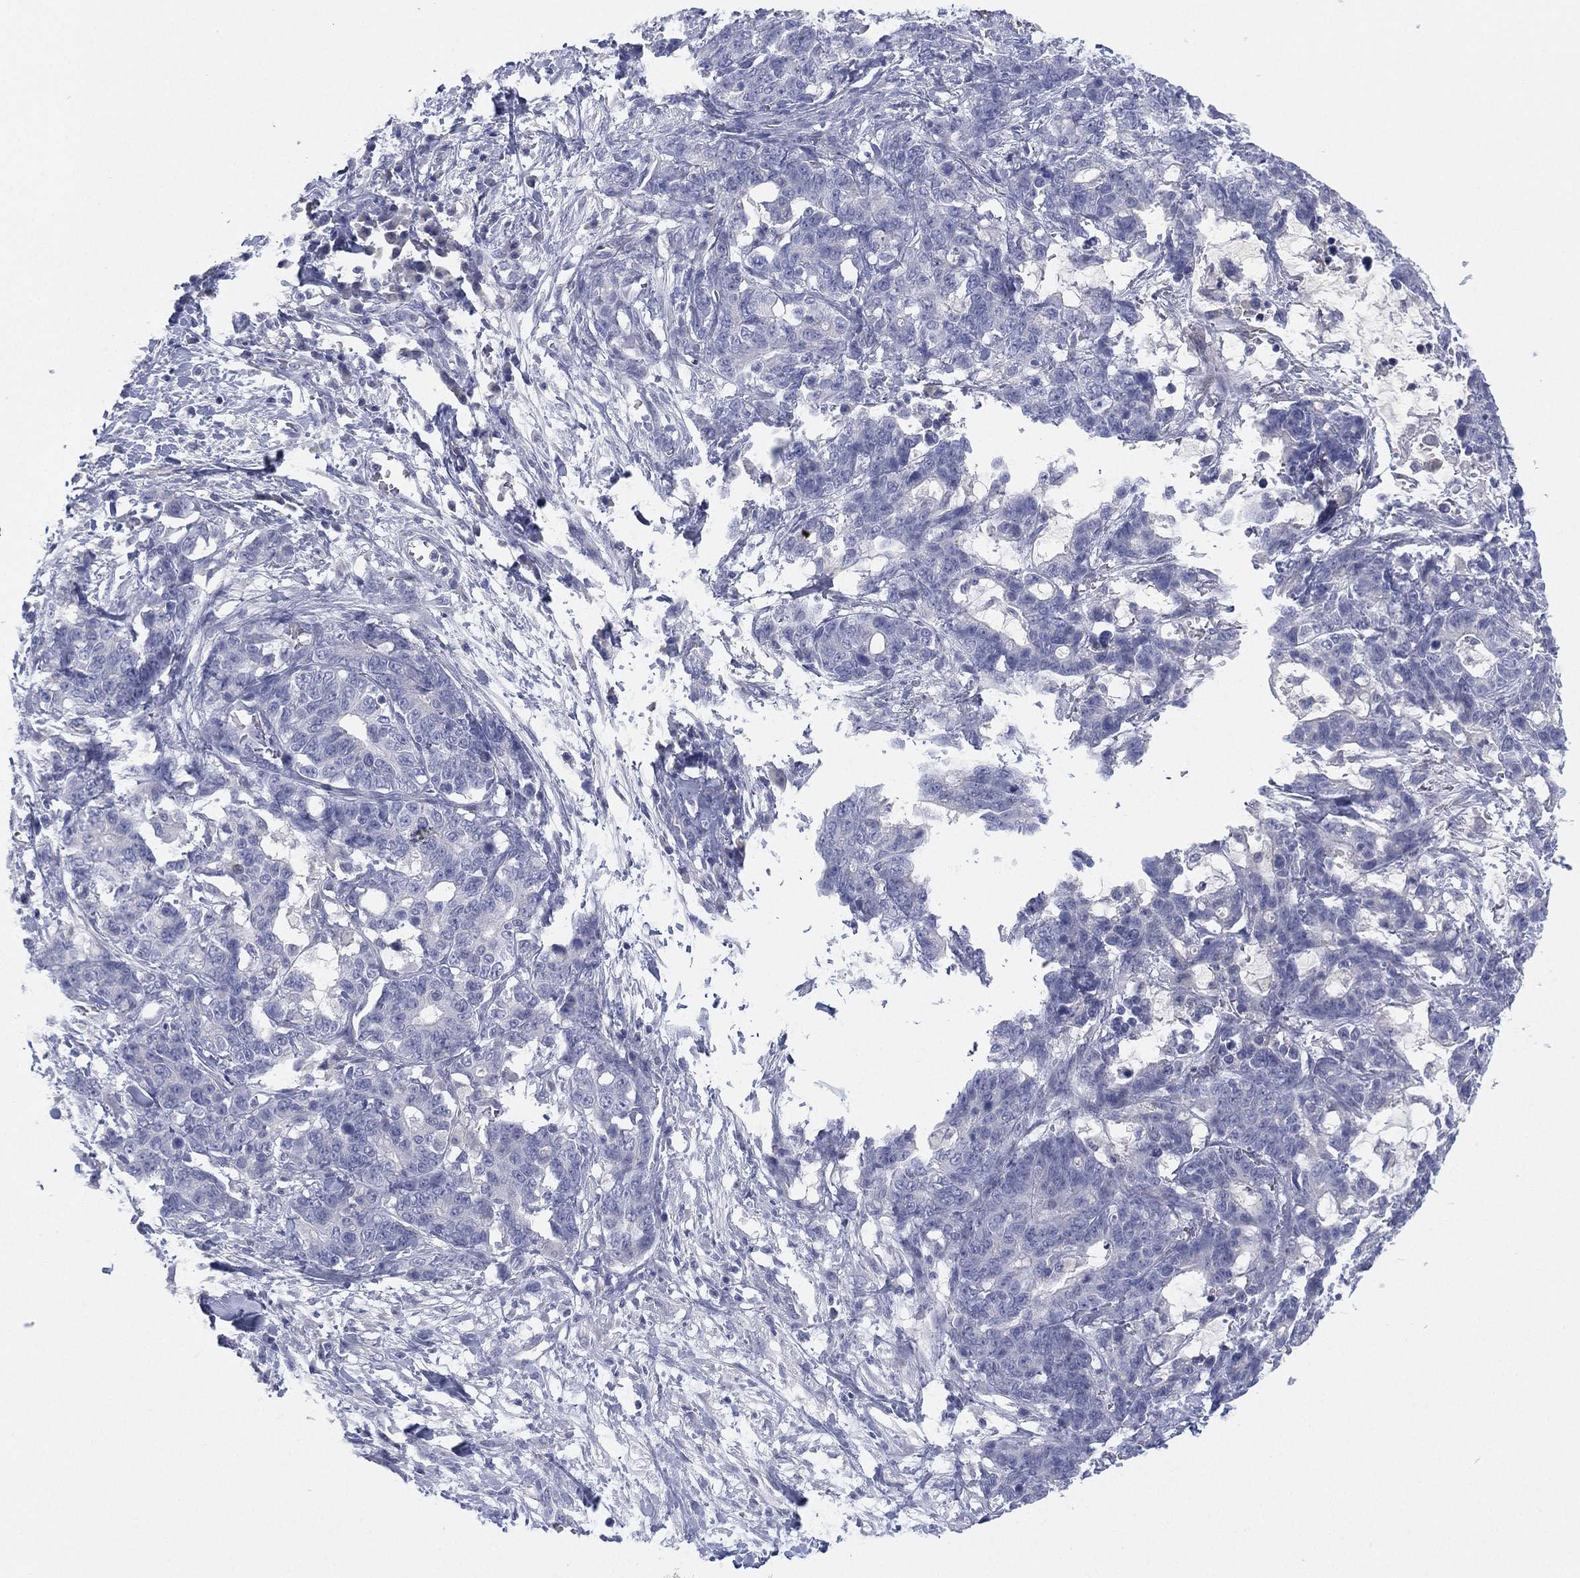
{"staining": {"intensity": "negative", "quantity": "none", "location": "none"}, "tissue": "stomach cancer", "cell_type": "Tumor cells", "image_type": "cancer", "snomed": [{"axis": "morphology", "description": "Normal tissue, NOS"}, {"axis": "morphology", "description": "Adenocarcinoma, NOS"}, {"axis": "topography", "description": "Stomach"}], "caption": "The micrograph displays no significant expression in tumor cells of stomach cancer (adenocarcinoma).", "gene": "CYP2D6", "patient": {"sex": "female", "age": 64}}